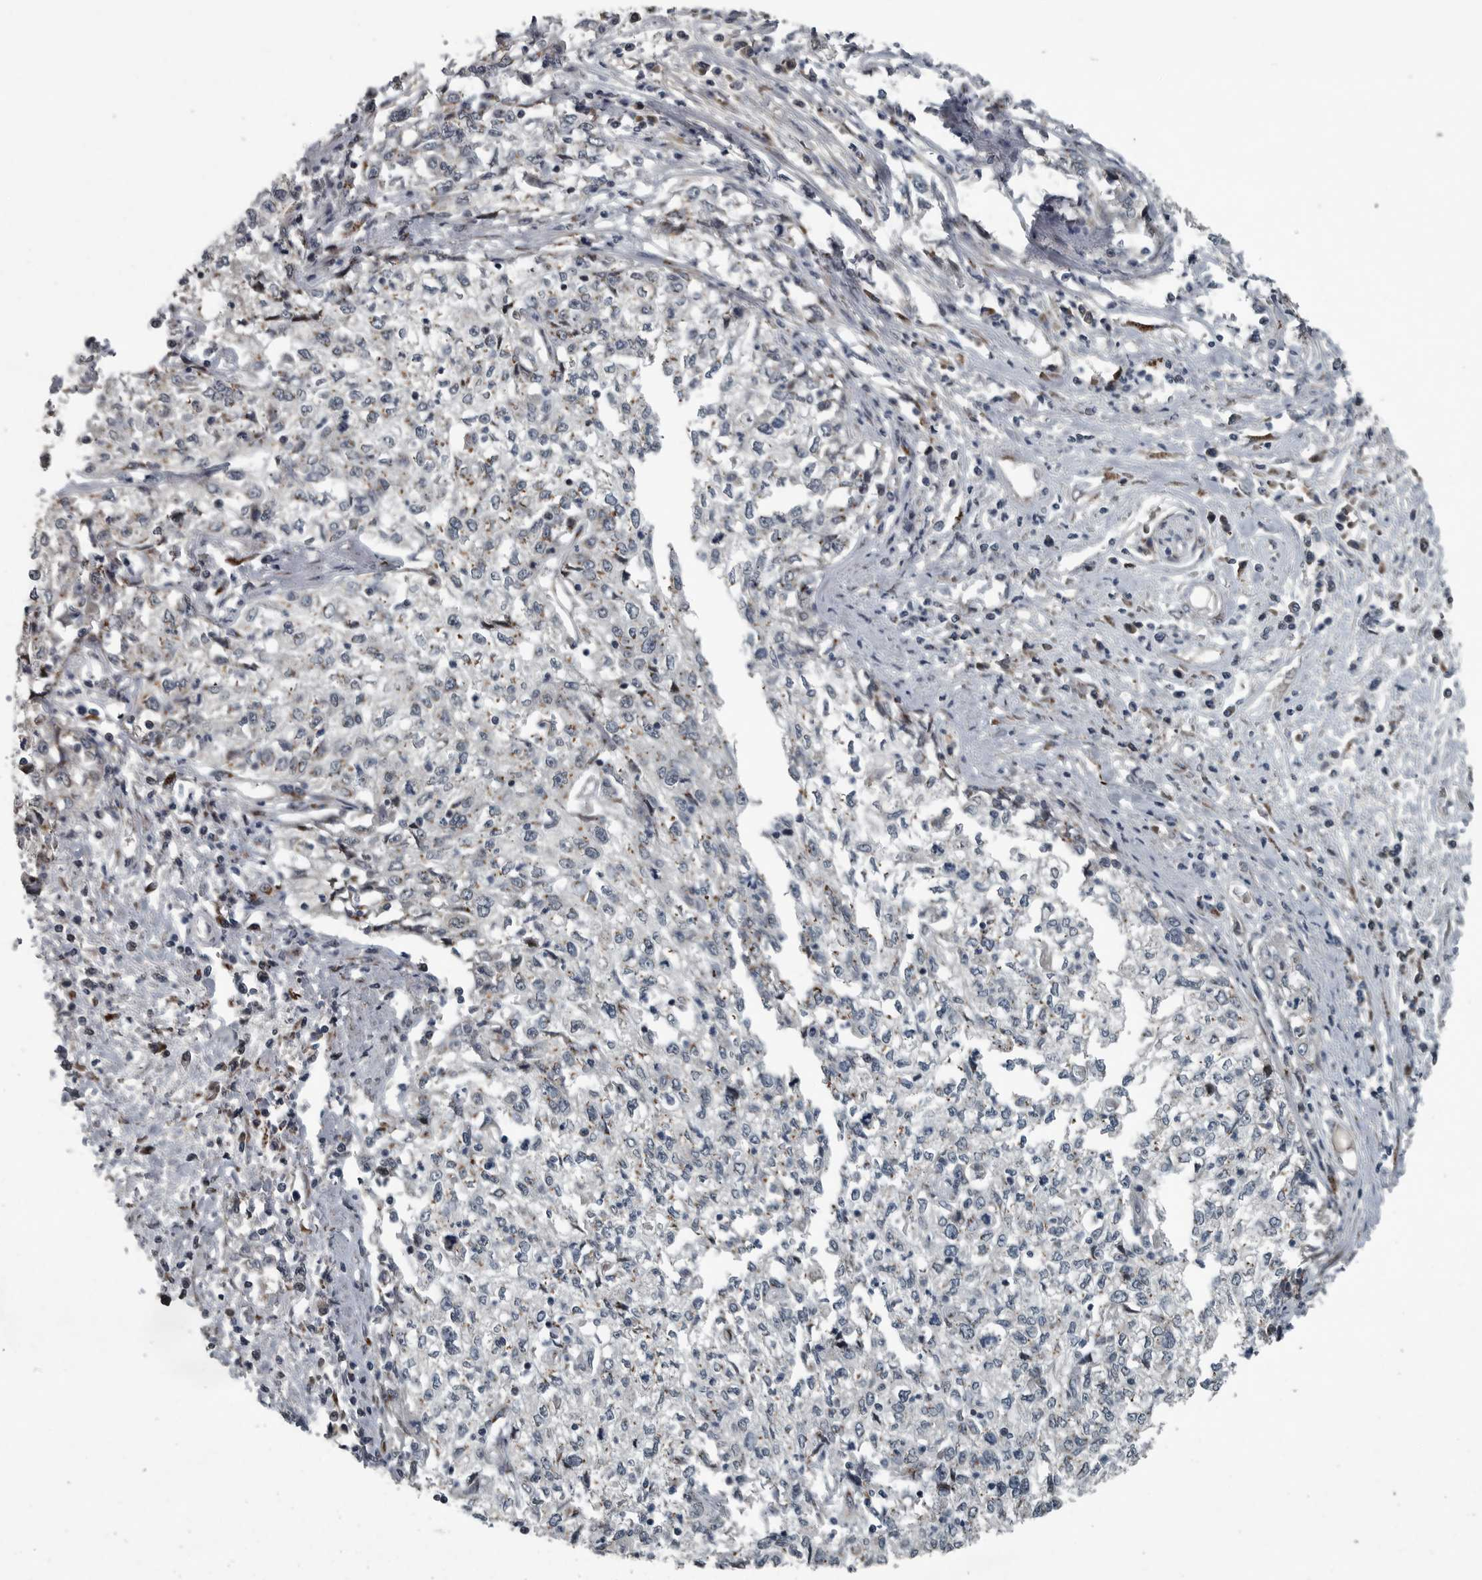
{"staining": {"intensity": "negative", "quantity": "none", "location": "none"}, "tissue": "cervical cancer", "cell_type": "Tumor cells", "image_type": "cancer", "snomed": [{"axis": "morphology", "description": "Squamous cell carcinoma, NOS"}, {"axis": "topography", "description": "Cervix"}], "caption": "Human cervical cancer (squamous cell carcinoma) stained for a protein using immunohistochemistry reveals no expression in tumor cells.", "gene": "ZNF345", "patient": {"sex": "female", "age": 57}}